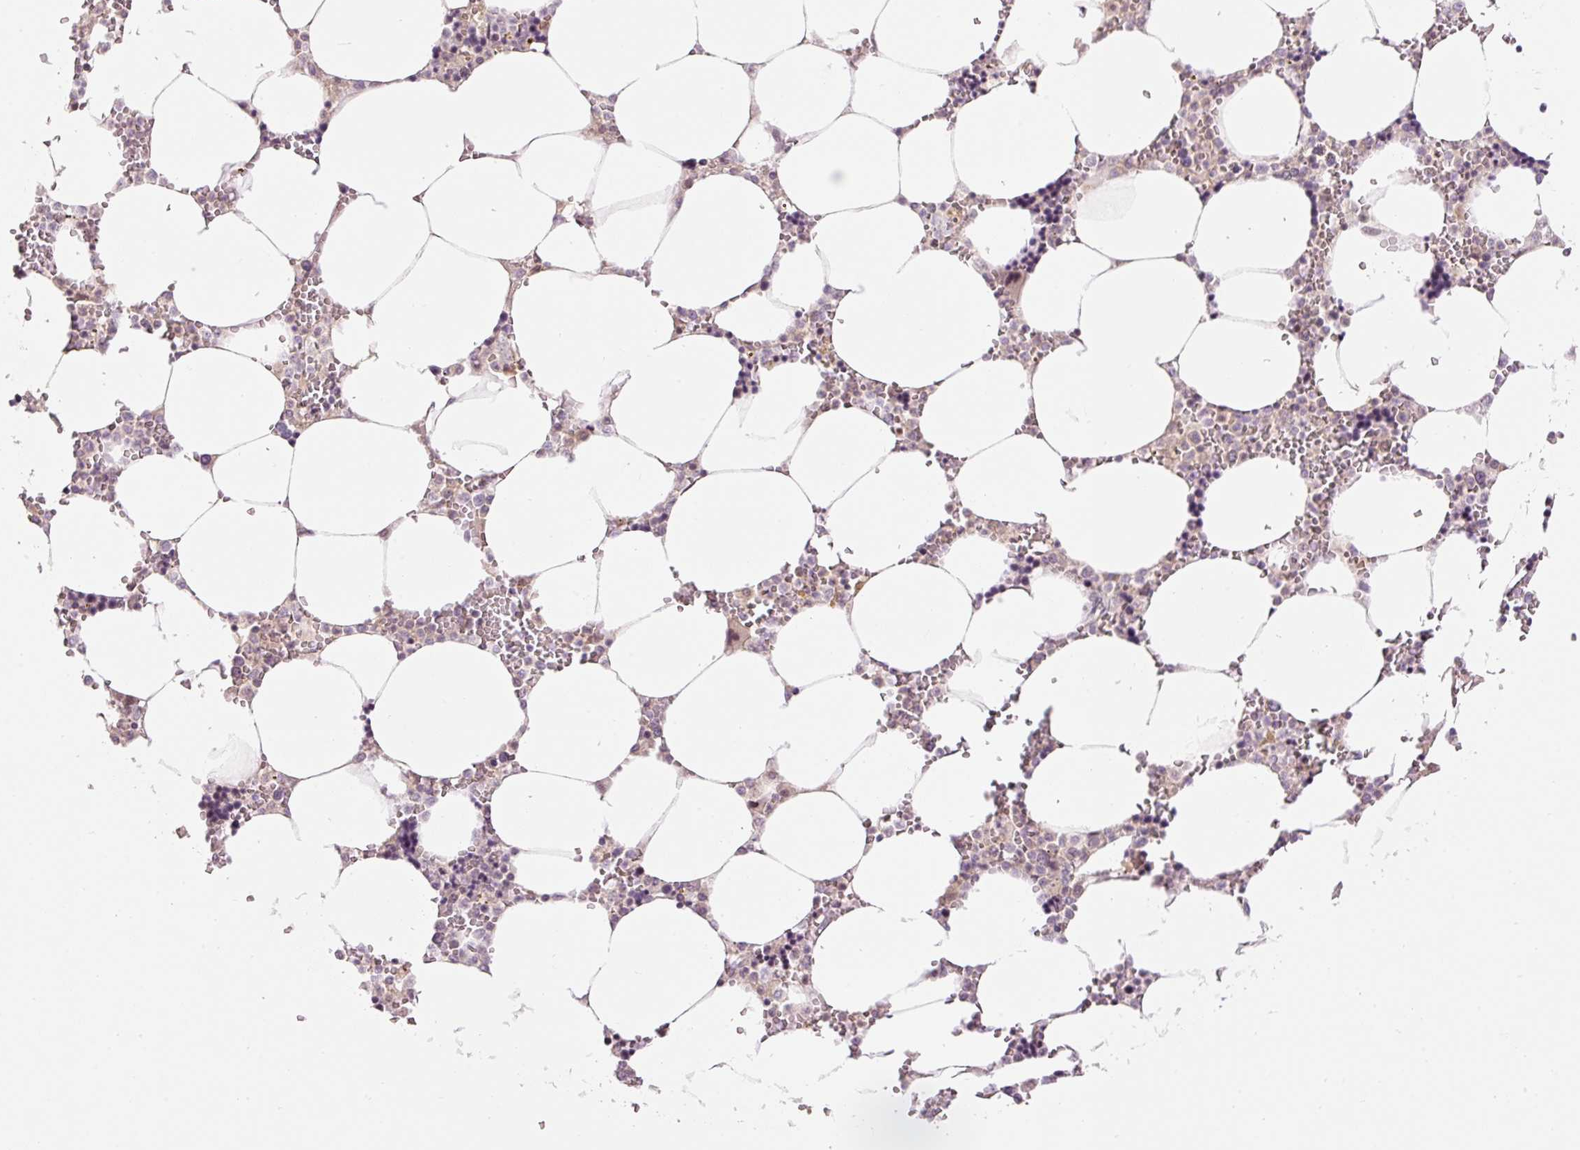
{"staining": {"intensity": "negative", "quantity": "none", "location": "none"}, "tissue": "bone marrow", "cell_type": "Hematopoietic cells", "image_type": "normal", "snomed": [{"axis": "morphology", "description": "Normal tissue, NOS"}, {"axis": "topography", "description": "Bone marrow"}], "caption": "Protein analysis of normal bone marrow displays no significant staining in hematopoietic cells.", "gene": "ABHD11", "patient": {"sex": "male", "age": 64}}